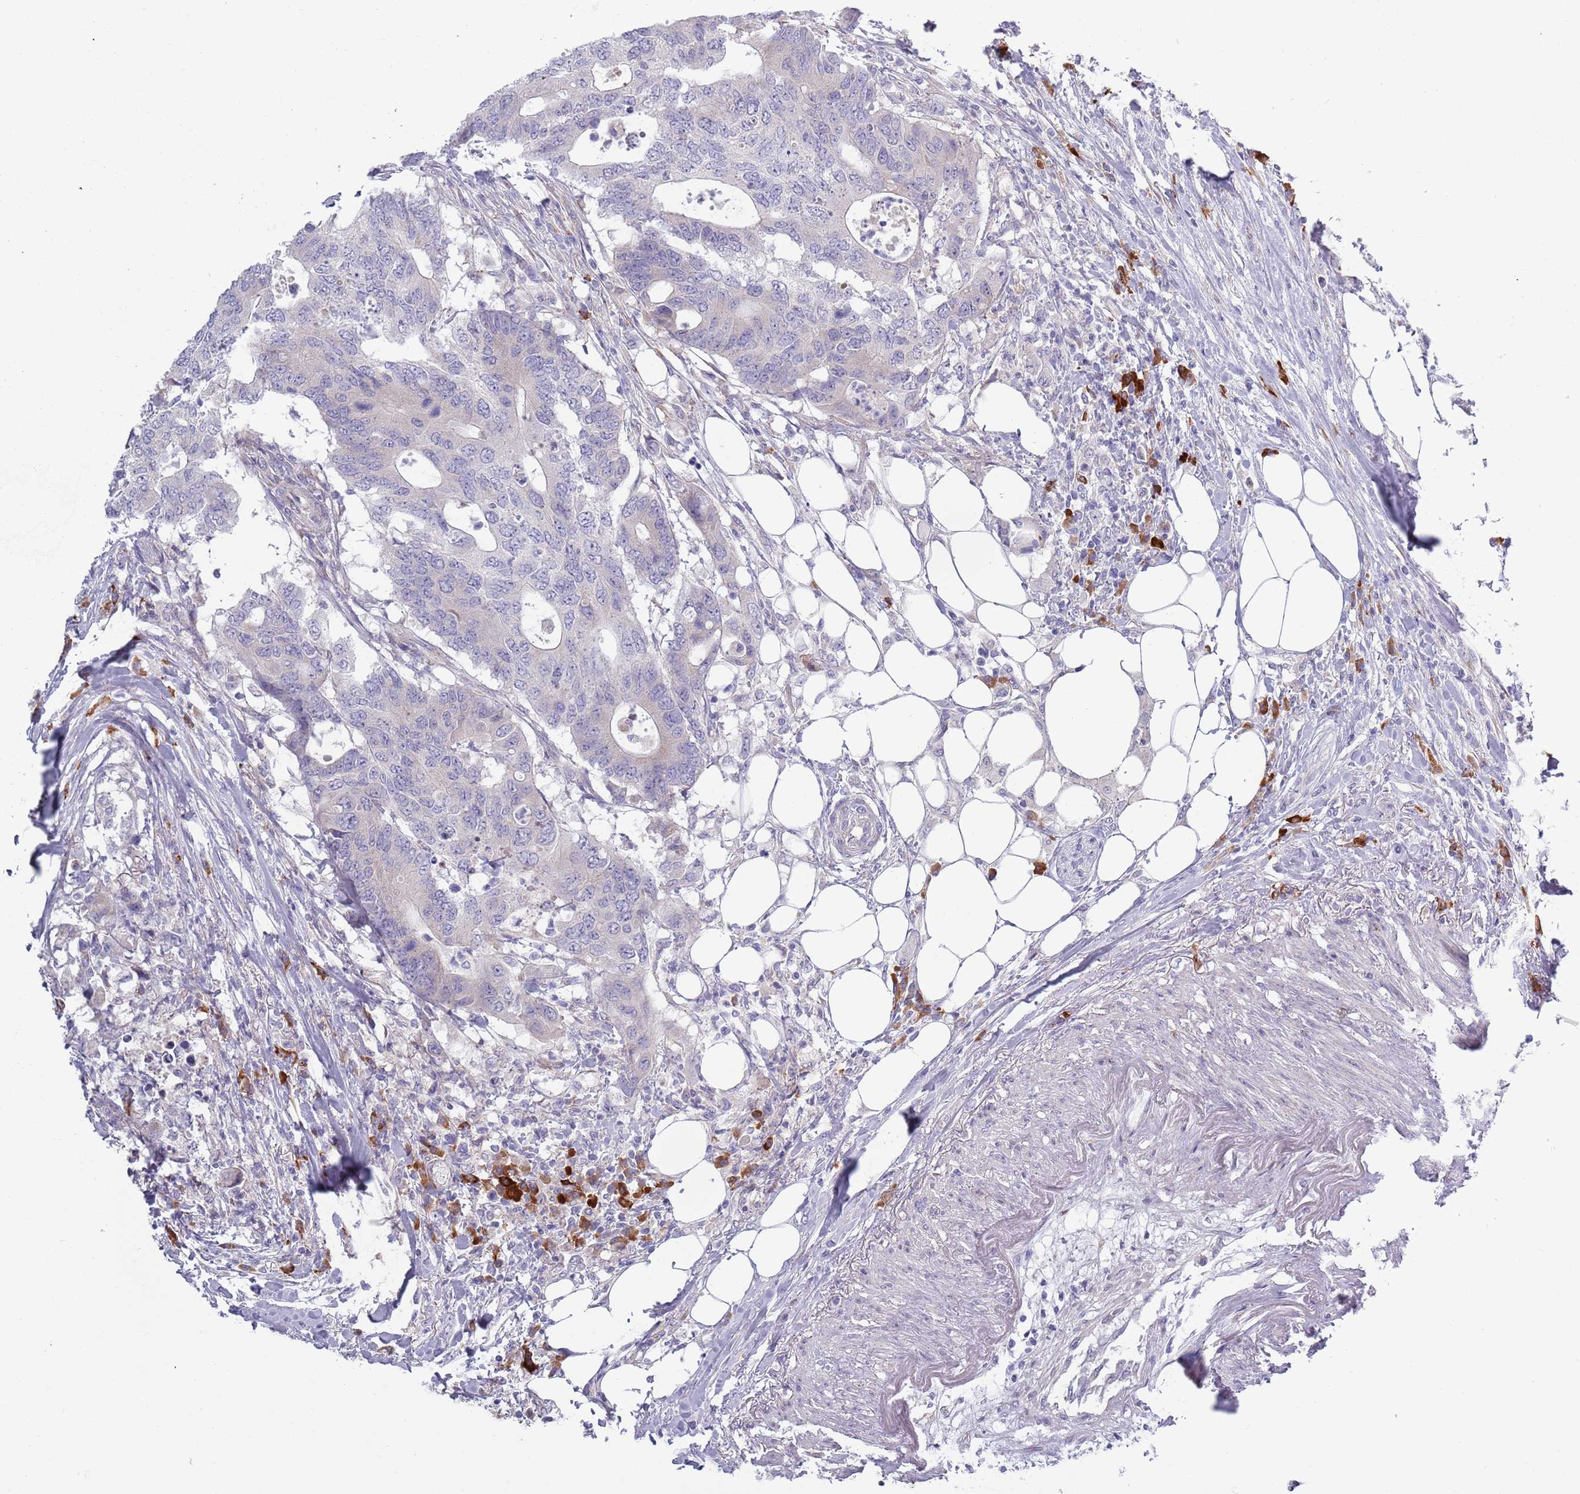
{"staining": {"intensity": "negative", "quantity": "none", "location": "none"}, "tissue": "colorectal cancer", "cell_type": "Tumor cells", "image_type": "cancer", "snomed": [{"axis": "morphology", "description": "Adenocarcinoma, NOS"}, {"axis": "topography", "description": "Colon"}], "caption": "High magnification brightfield microscopy of colorectal adenocarcinoma stained with DAB (brown) and counterstained with hematoxylin (blue): tumor cells show no significant staining.", "gene": "LTB", "patient": {"sex": "male", "age": 71}}